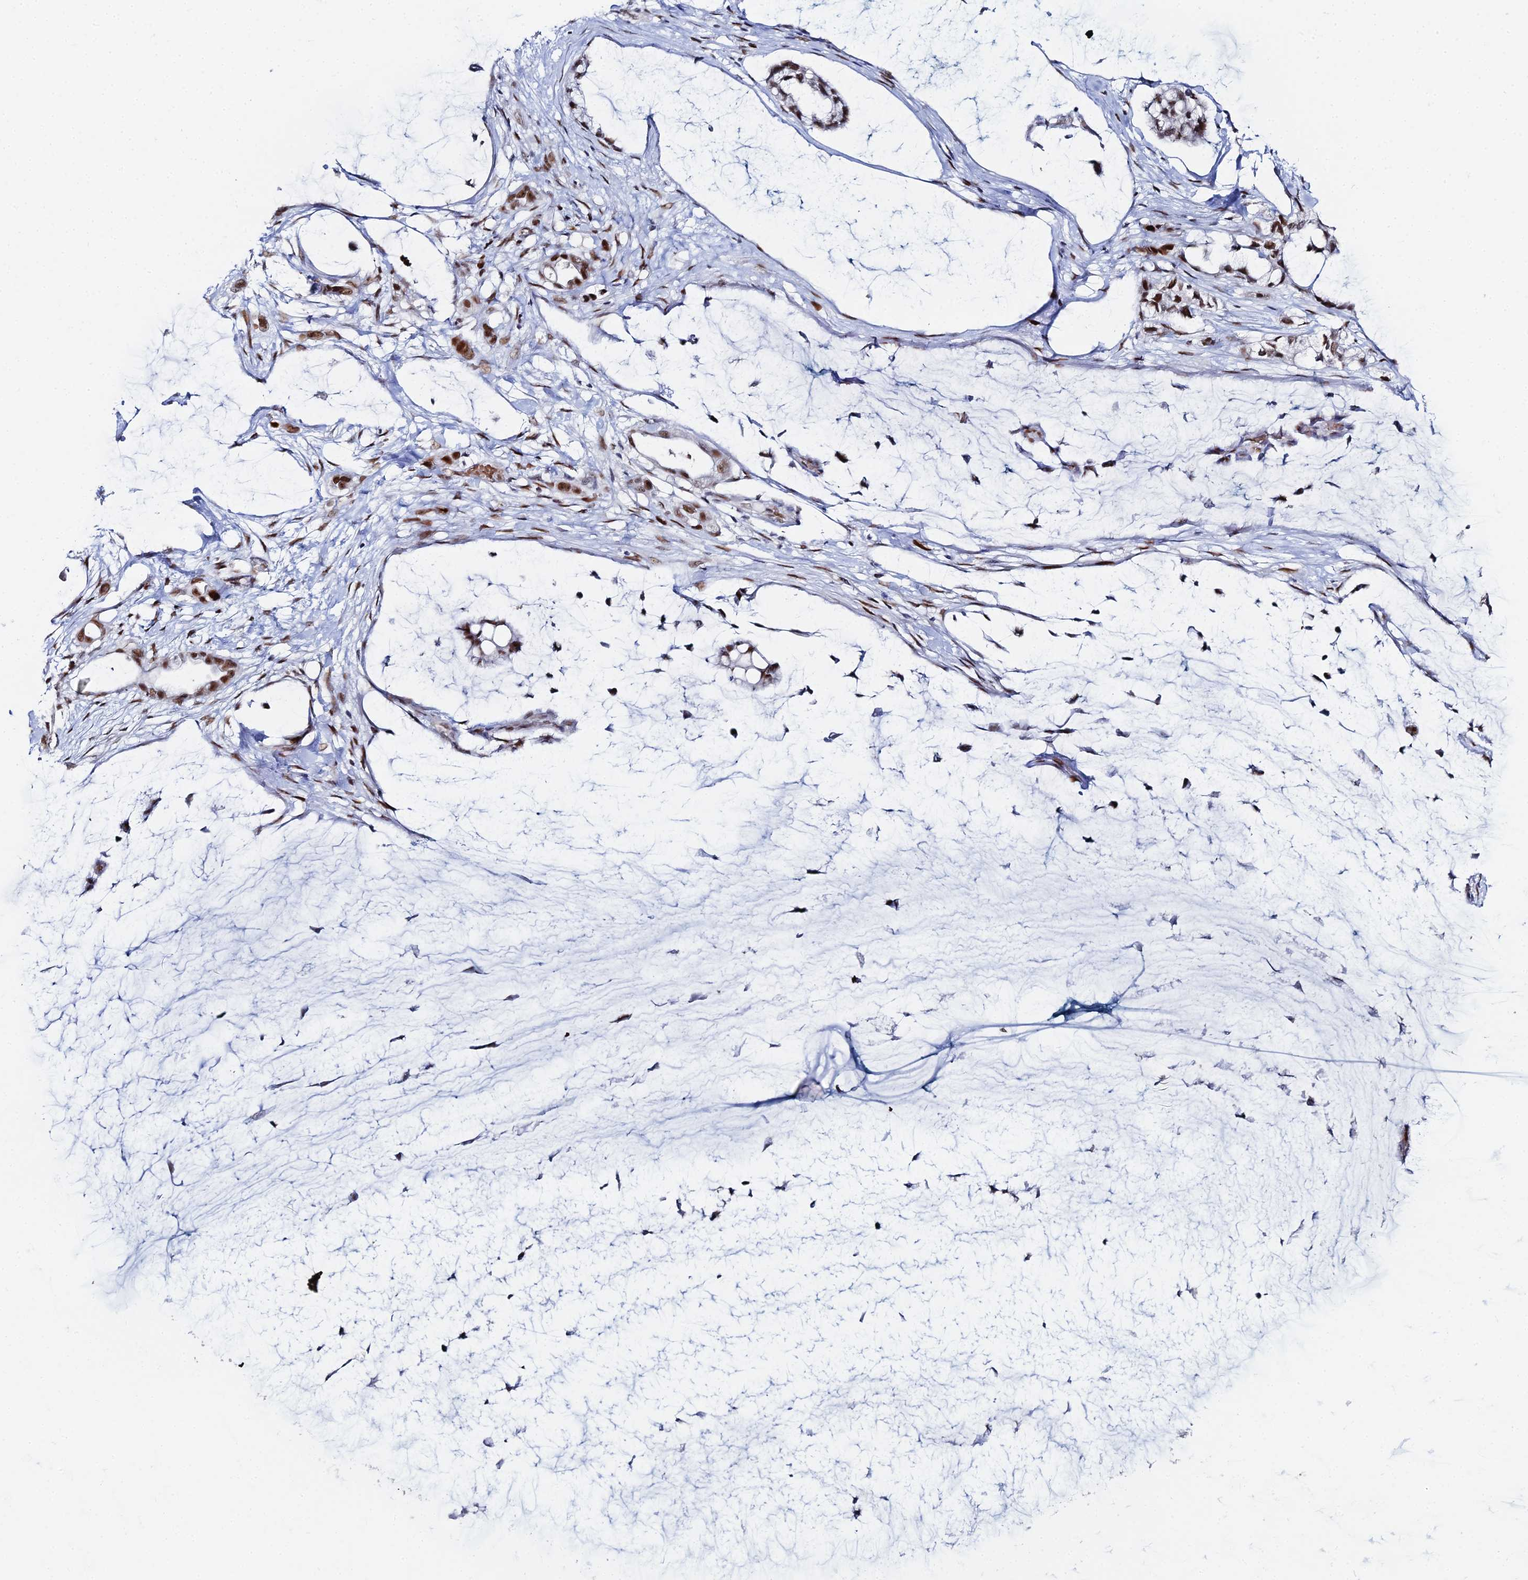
{"staining": {"intensity": "moderate", "quantity": ">75%", "location": "nuclear"}, "tissue": "ovarian cancer", "cell_type": "Tumor cells", "image_type": "cancer", "snomed": [{"axis": "morphology", "description": "Cystadenocarcinoma, mucinous, NOS"}, {"axis": "topography", "description": "Ovary"}], "caption": "Immunohistochemical staining of ovarian cancer (mucinous cystadenocarcinoma) shows medium levels of moderate nuclear positivity in about >75% of tumor cells.", "gene": "GSC2", "patient": {"sex": "female", "age": 39}}